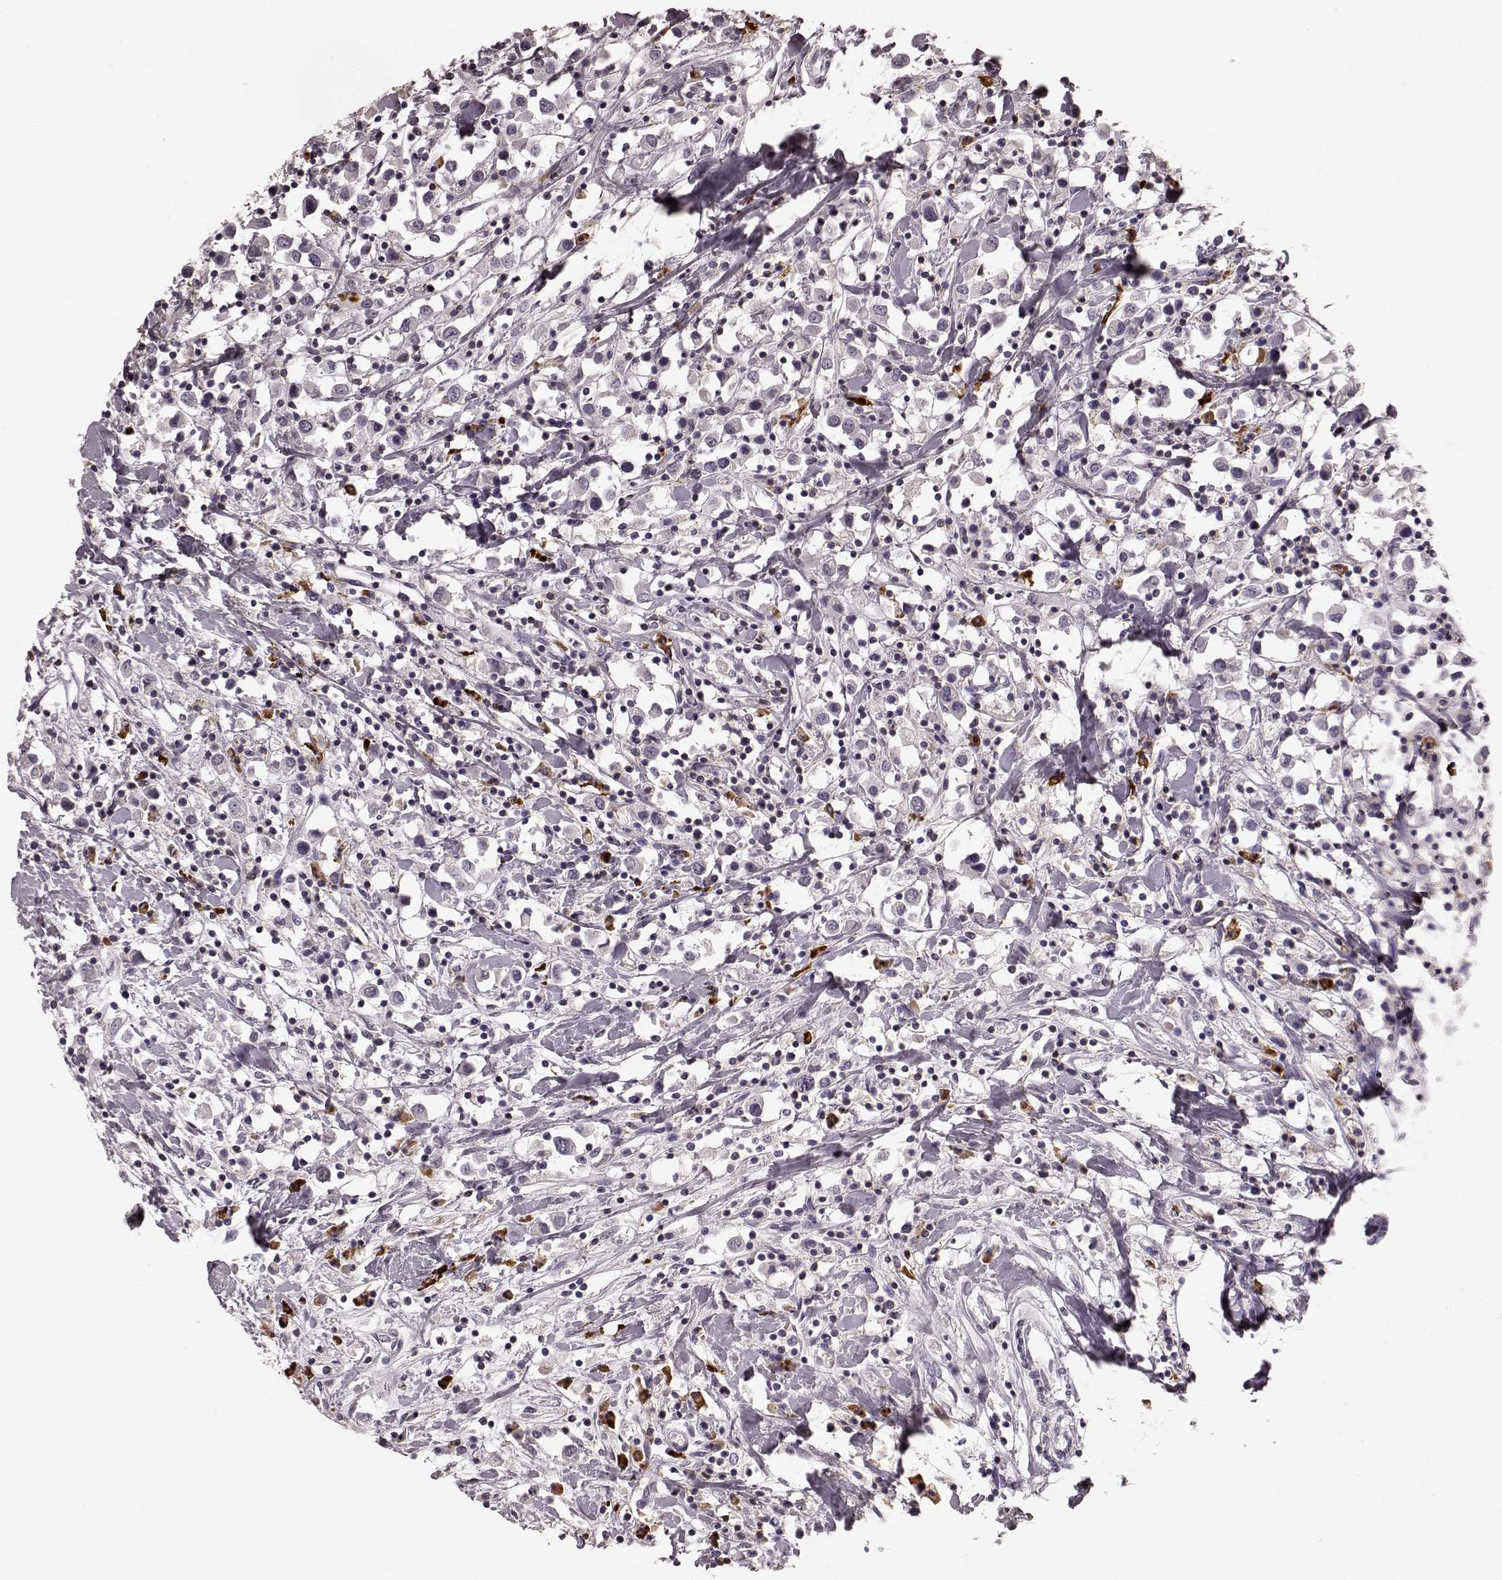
{"staining": {"intensity": "negative", "quantity": "none", "location": "none"}, "tissue": "breast cancer", "cell_type": "Tumor cells", "image_type": "cancer", "snomed": [{"axis": "morphology", "description": "Duct carcinoma"}, {"axis": "topography", "description": "Breast"}], "caption": "High power microscopy histopathology image of an immunohistochemistry (IHC) micrograph of breast cancer, revealing no significant expression in tumor cells.", "gene": "CD28", "patient": {"sex": "female", "age": 61}}